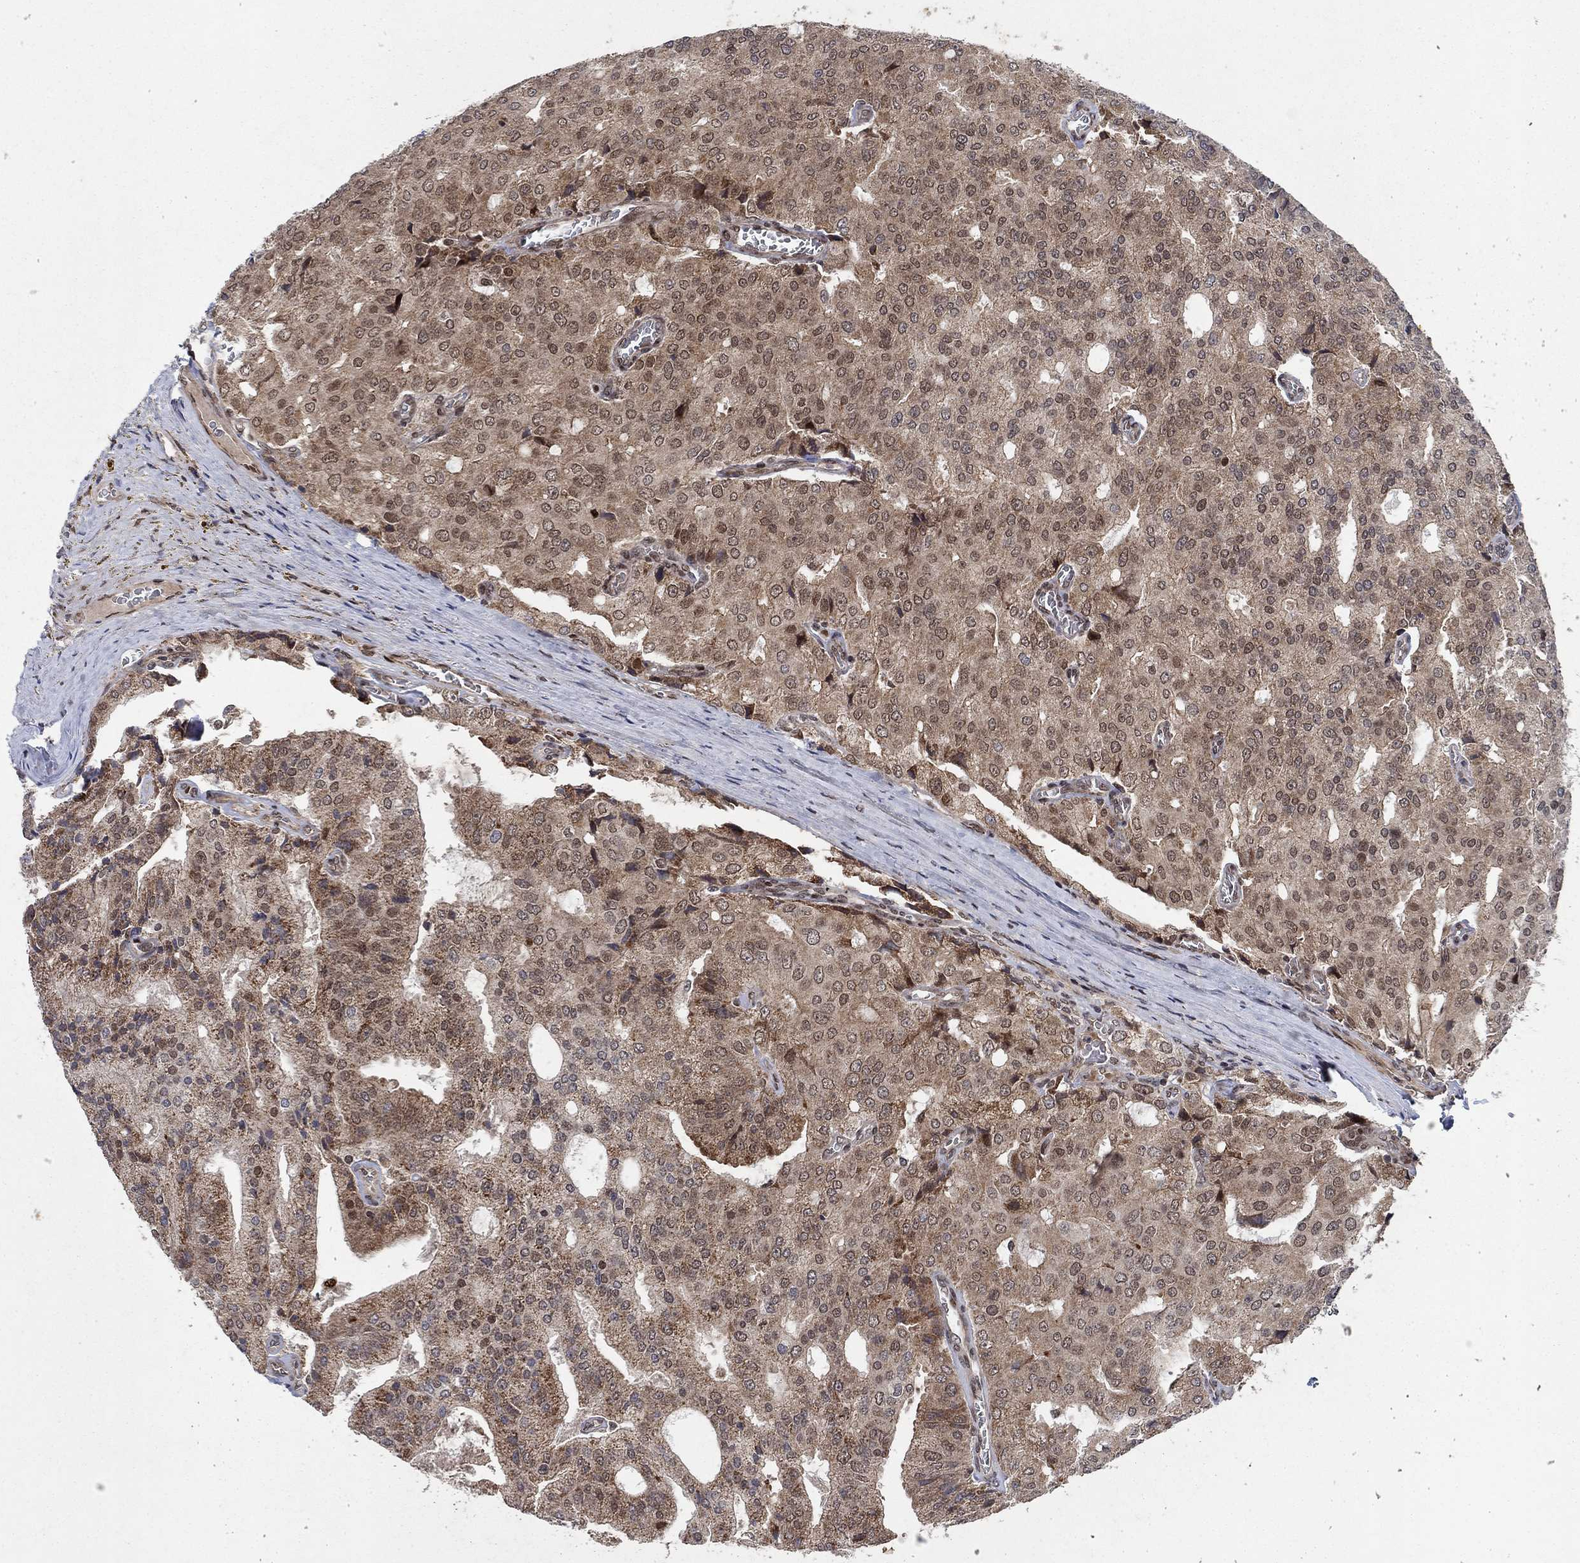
{"staining": {"intensity": "weak", "quantity": "25%-75%", "location": "cytoplasmic/membranous,nuclear"}, "tissue": "prostate cancer", "cell_type": "Tumor cells", "image_type": "cancer", "snomed": [{"axis": "morphology", "description": "Adenocarcinoma, NOS"}, {"axis": "topography", "description": "Prostate and seminal vesicle, NOS"}, {"axis": "topography", "description": "Prostate"}], "caption": "This image exhibits IHC staining of human prostate cancer, with low weak cytoplasmic/membranous and nuclear positivity in approximately 25%-75% of tumor cells.", "gene": "PRICKLE4", "patient": {"sex": "male", "age": 67}}